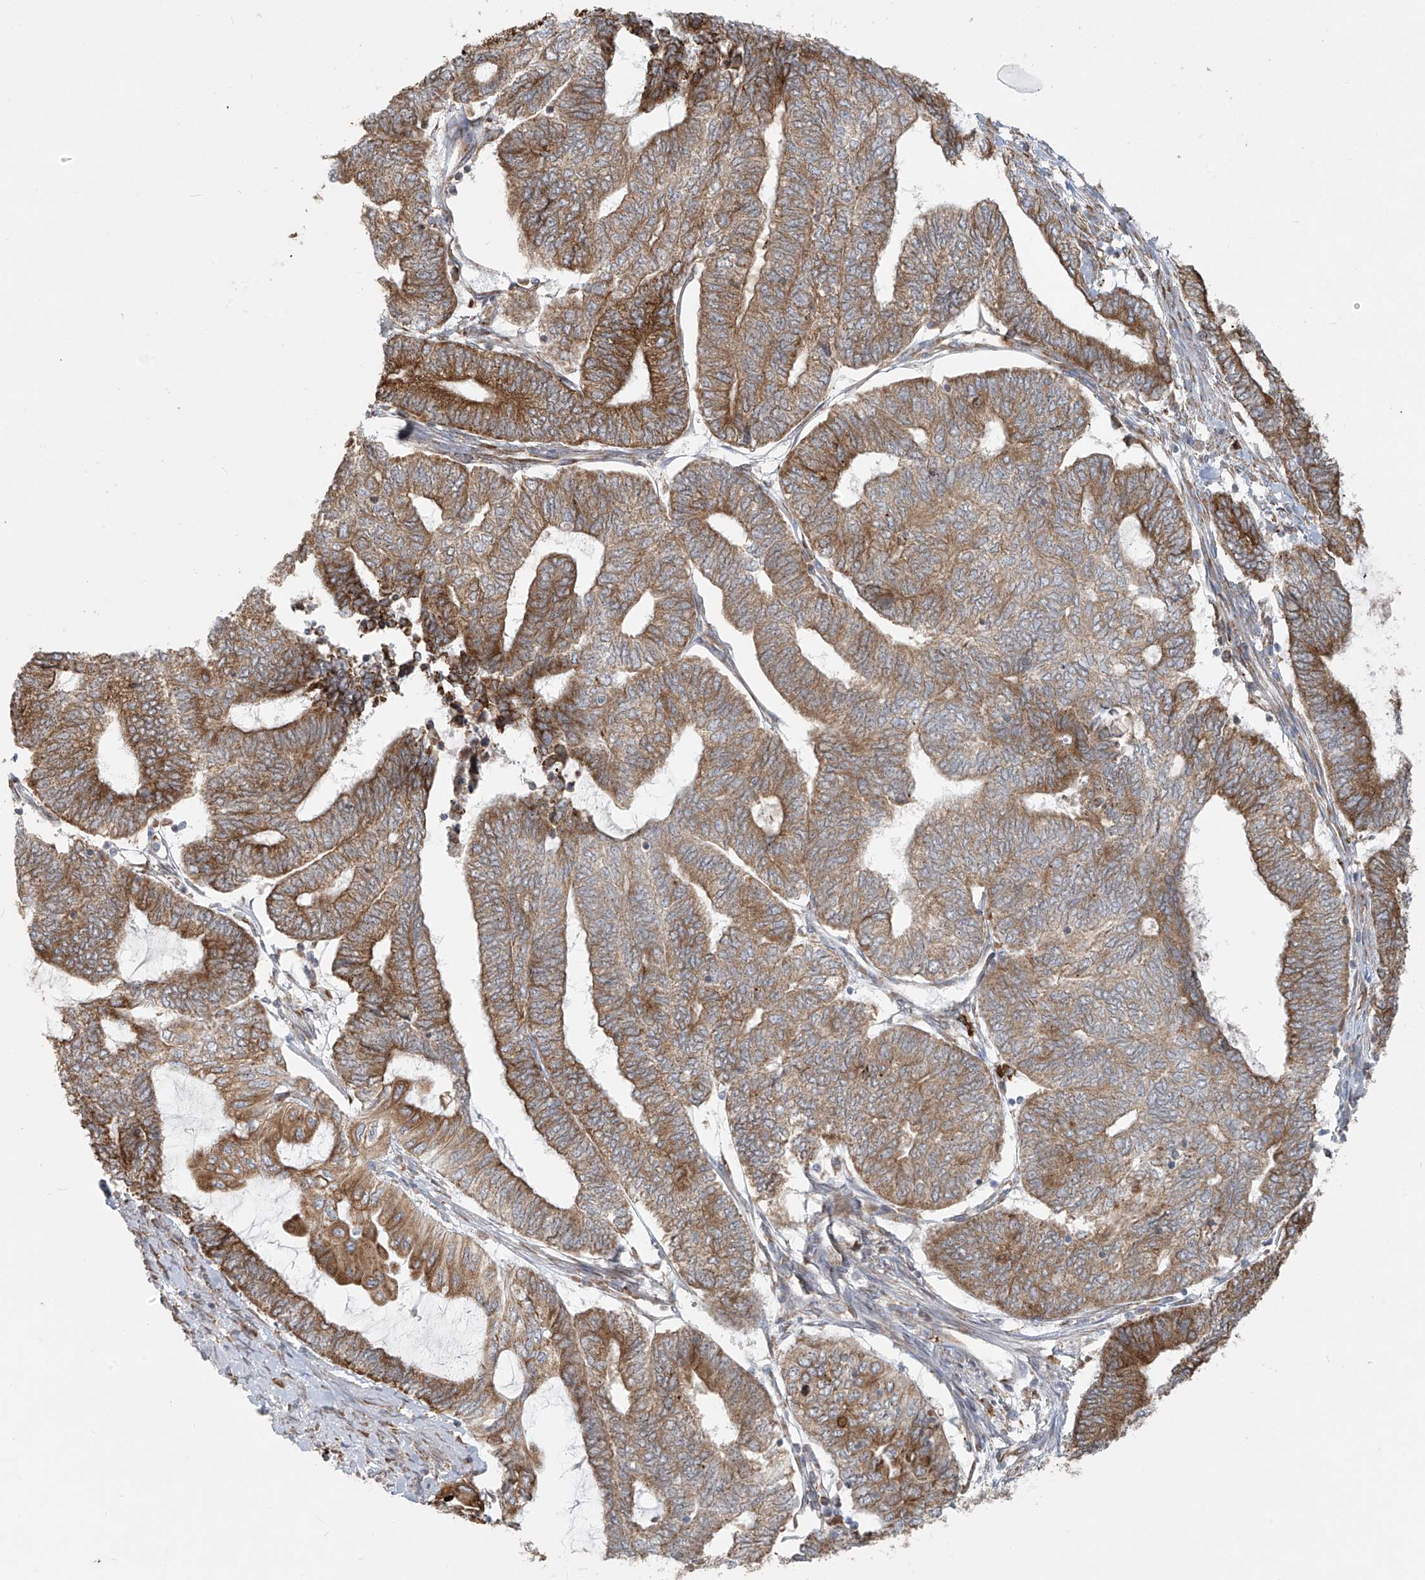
{"staining": {"intensity": "moderate", "quantity": ">75%", "location": "cytoplasmic/membranous"}, "tissue": "endometrial cancer", "cell_type": "Tumor cells", "image_type": "cancer", "snomed": [{"axis": "morphology", "description": "Adenocarcinoma, NOS"}, {"axis": "topography", "description": "Uterus"}, {"axis": "topography", "description": "Endometrium"}], "caption": "High-power microscopy captured an IHC photomicrograph of endometrial cancer, revealing moderate cytoplasmic/membranous positivity in approximately >75% of tumor cells.", "gene": "KATNIP", "patient": {"sex": "female", "age": 70}}